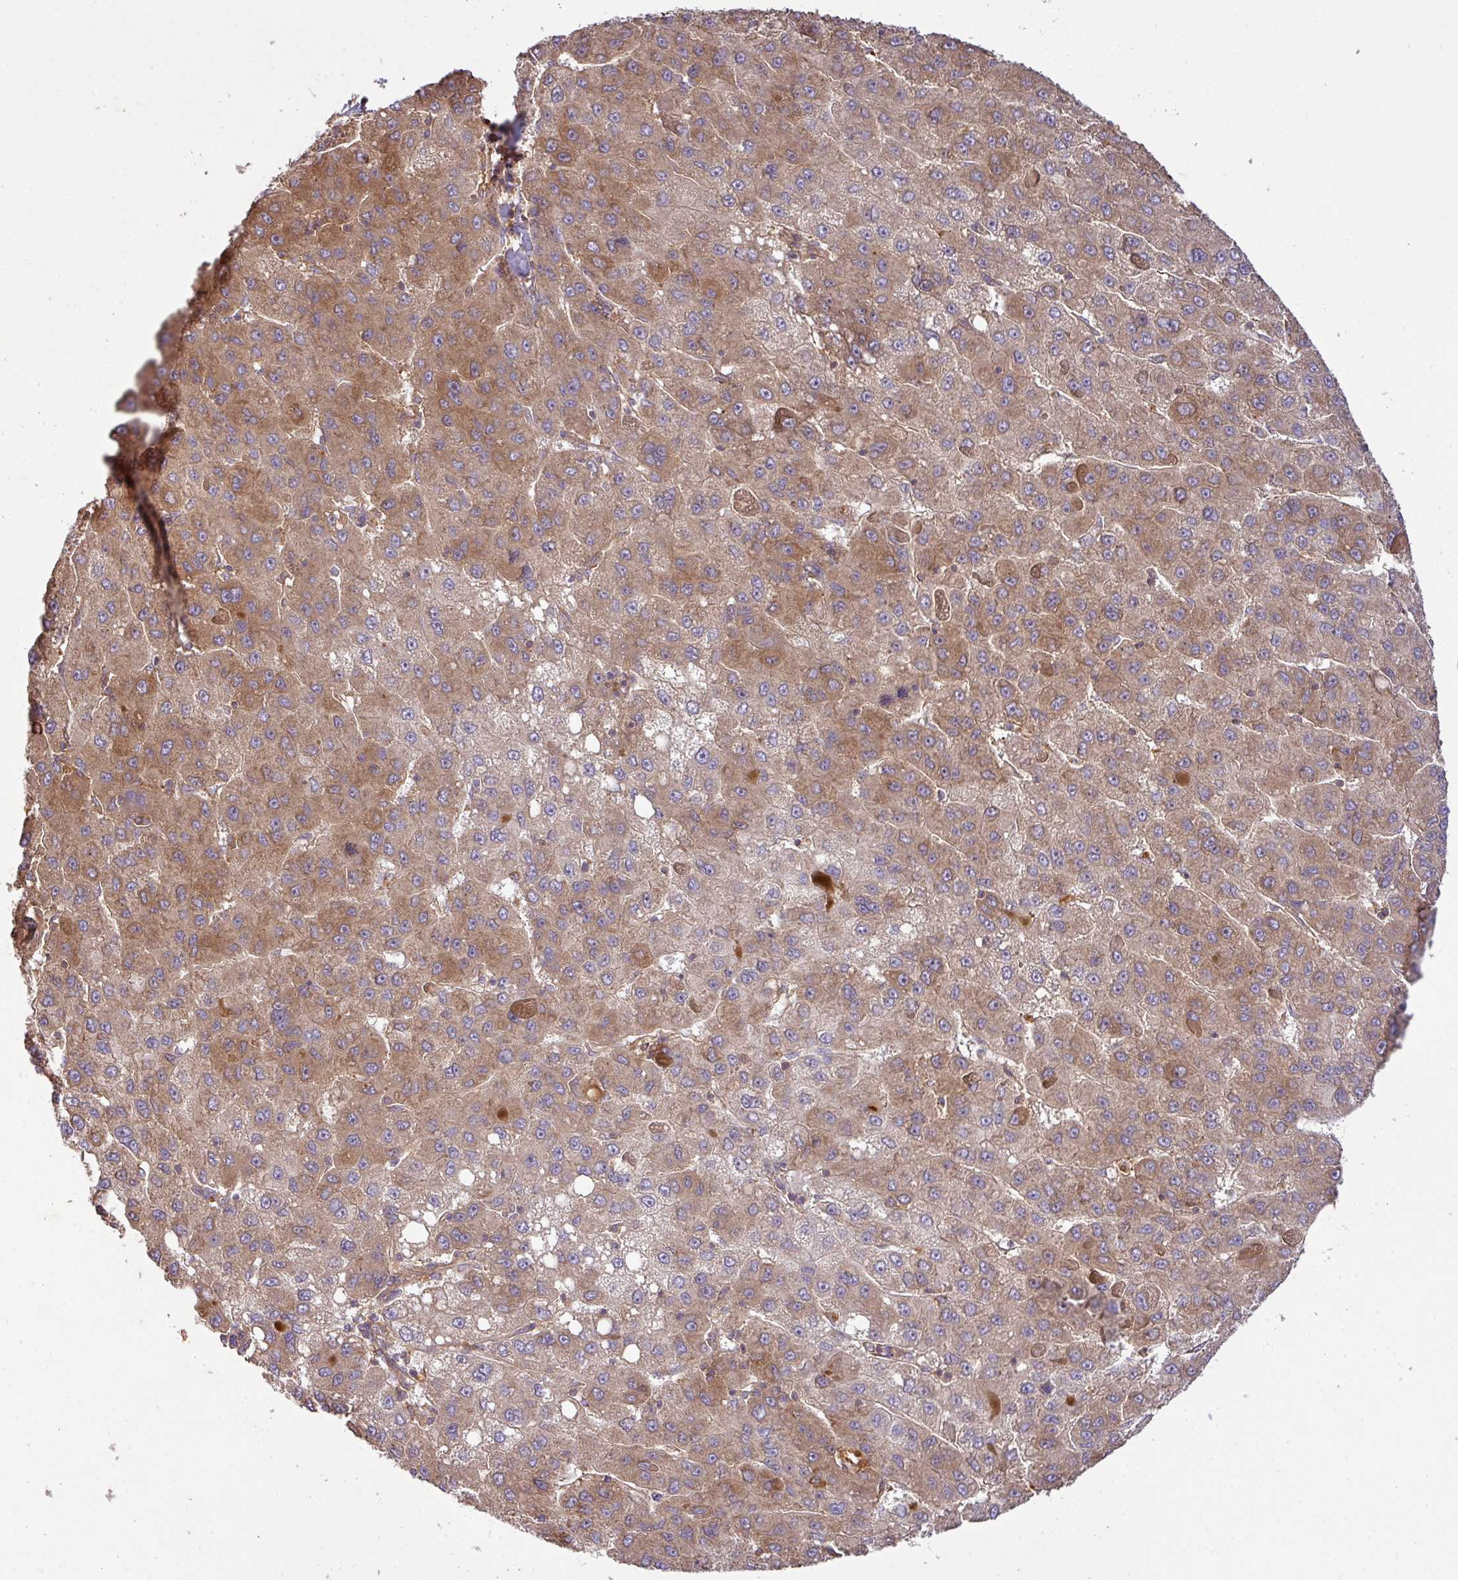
{"staining": {"intensity": "moderate", "quantity": ">75%", "location": "cytoplasmic/membranous"}, "tissue": "liver cancer", "cell_type": "Tumor cells", "image_type": "cancer", "snomed": [{"axis": "morphology", "description": "Carcinoma, Hepatocellular, NOS"}, {"axis": "topography", "description": "Liver"}], "caption": "Liver hepatocellular carcinoma tissue demonstrates moderate cytoplasmic/membranous positivity in about >75% of tumor cells", "gene": "GSPT1", "patient": {"sex": "female", "age": 82}}